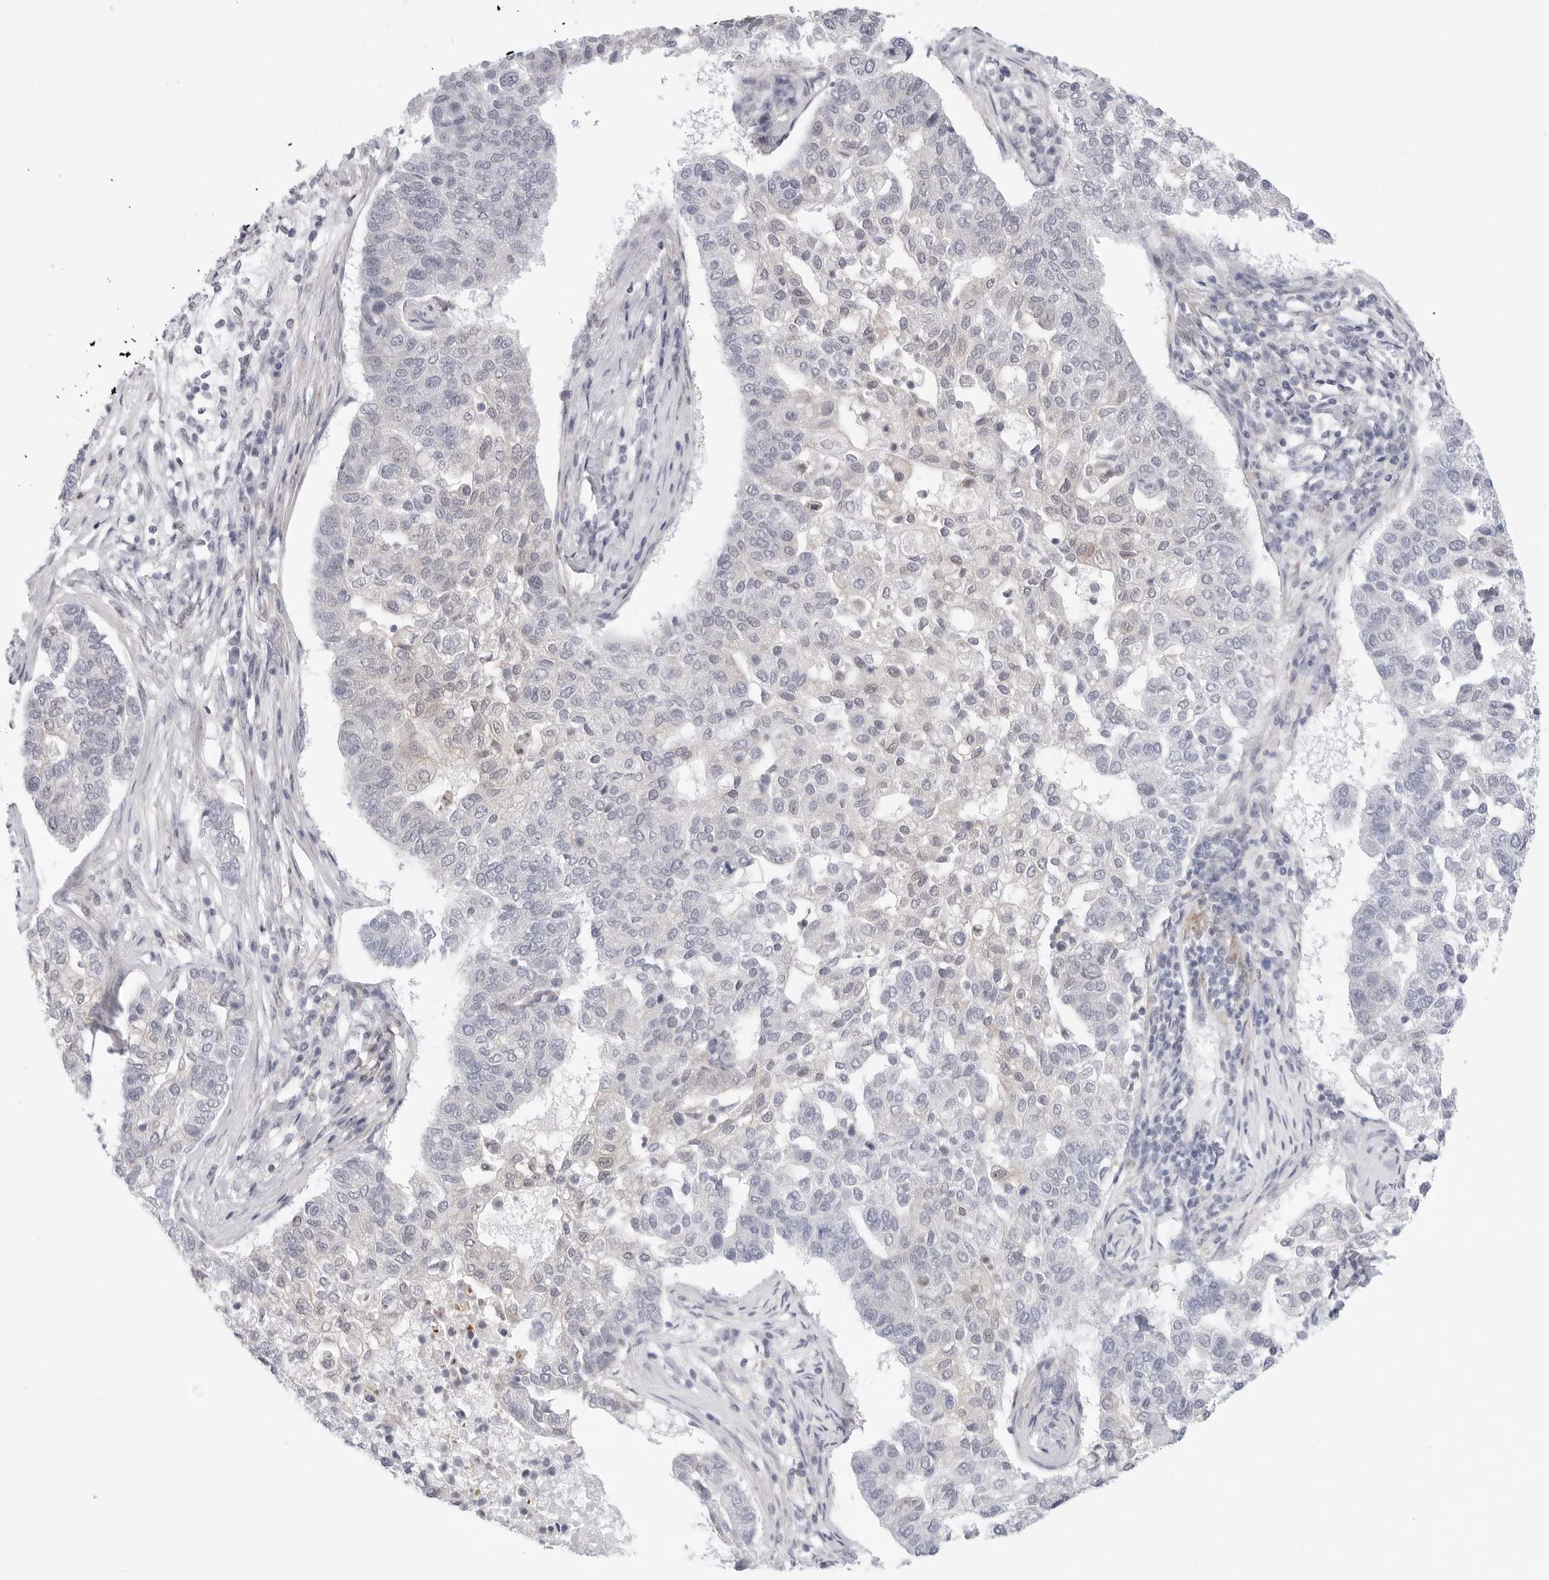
{"staining": {"intensity": "negative", "quantity": "none", "location": "none"}, "tissue": "pancreatic cancer", "cell_type": "Tumor cells", "image_type": "cancer", "snomed": [{"axis": "morphology", "description": "Adenocarcinoma, NOS"}, {"axis": "topography", "description": "Pancreas"}], "caption": "An image of pancreatic cancer (adenocarcinoma) stained for a protein shows no brown staining in tumor cells.", "gene": "C1orf162", "patient": {"sex": "female", "age": 61}}